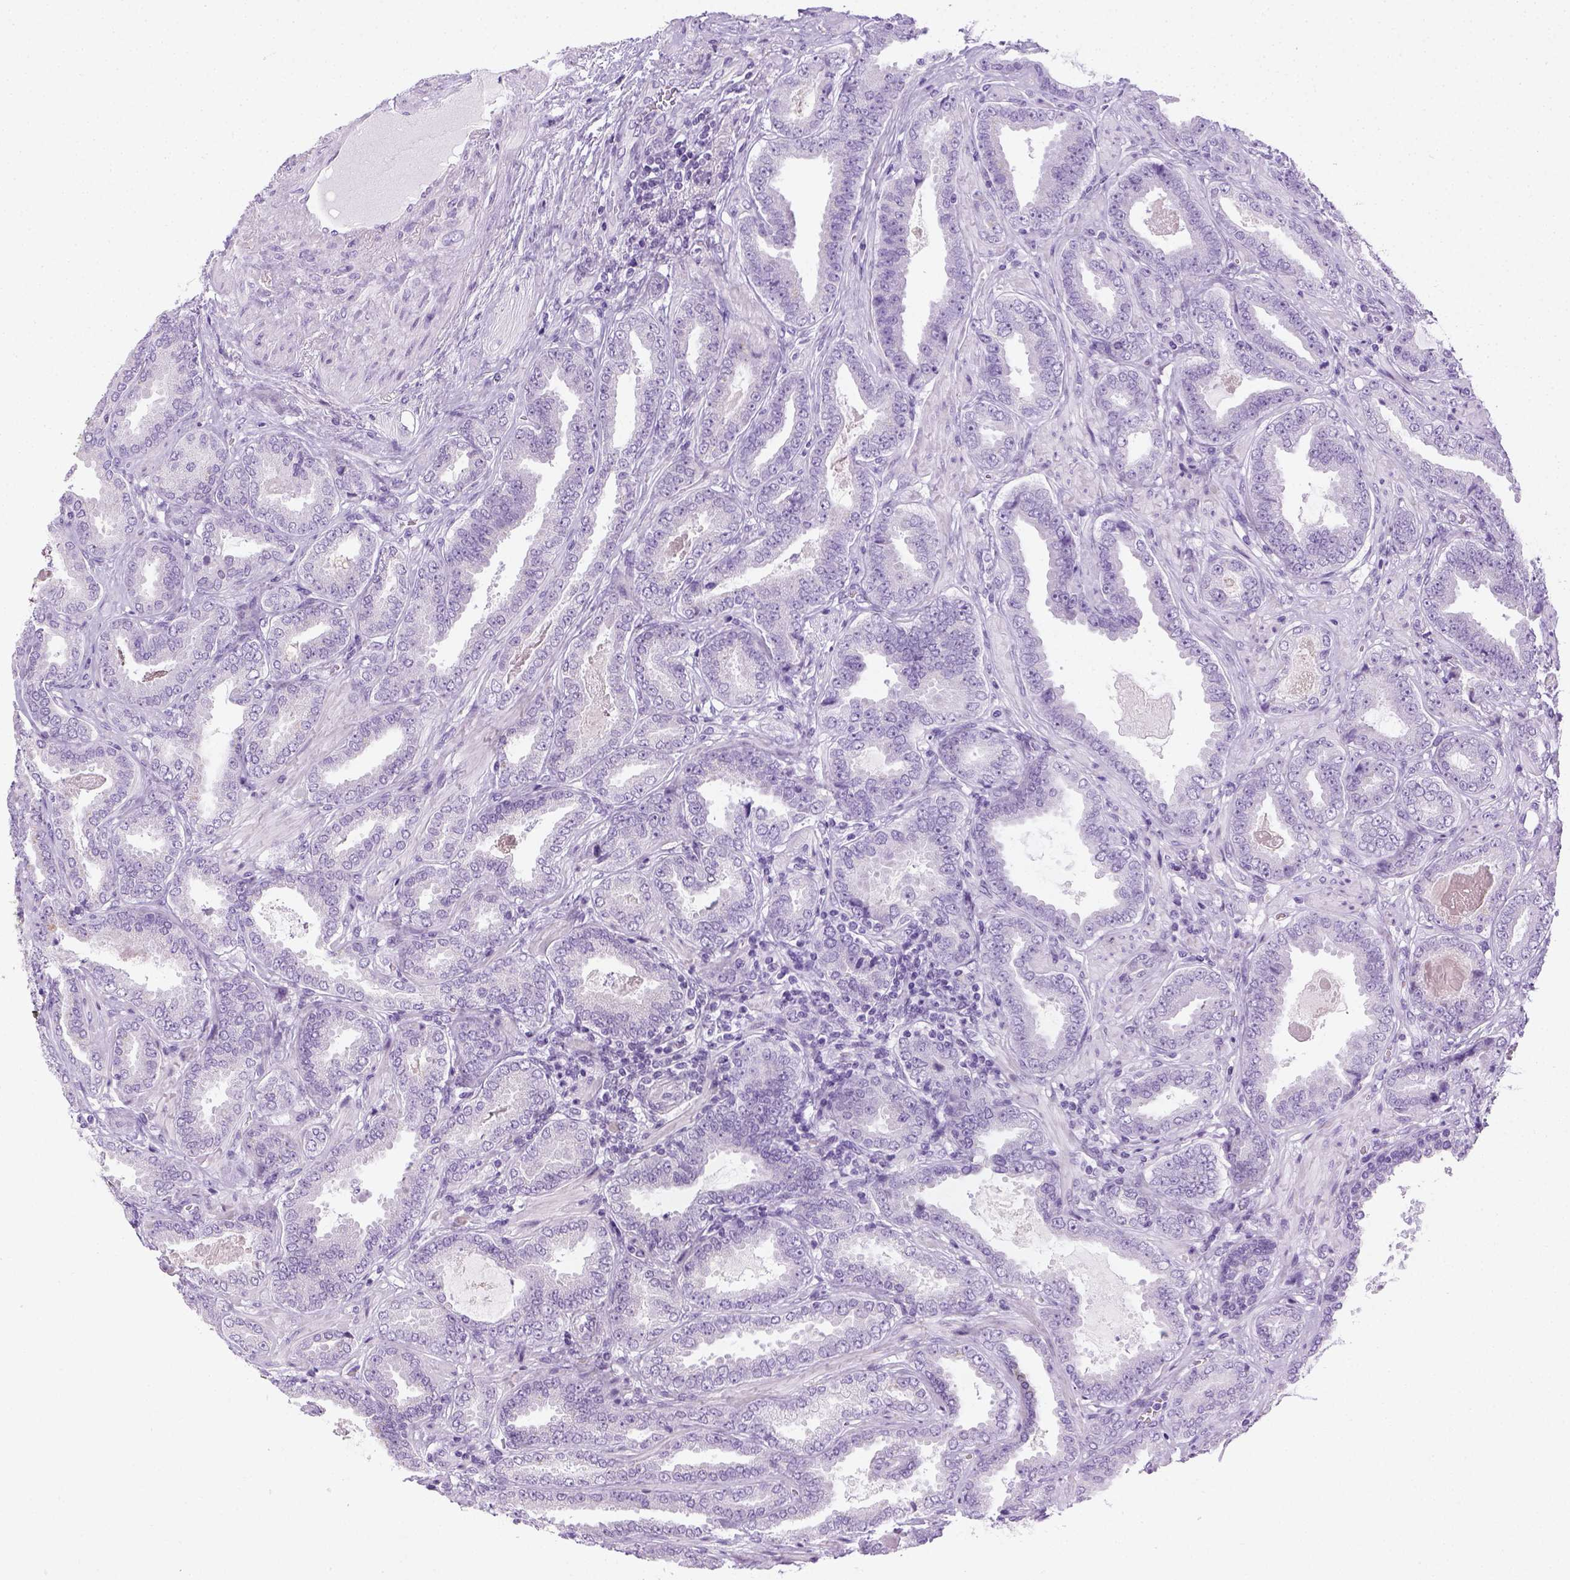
{"staining": {"intensity": "negative", "quantity": "none", "location": "none"}, "tissue": "prostate cancer", "cell_type": "Tumor cells", "image_type": "cancer", "snomed": [{"axis": "morphology", "description": "Adenocarcinoma, NOS"}, {"axis": "topography", "description": "Prostate"}], "caption": "A high-resolution photomicrograph shows immunohistochemistry (IHC) staining of adenocarcinoma (prostate), which exhibits no significant positivity in tumor cells.", "gene": "LGSN", "patient": {"sex": "male", "age": 64}}